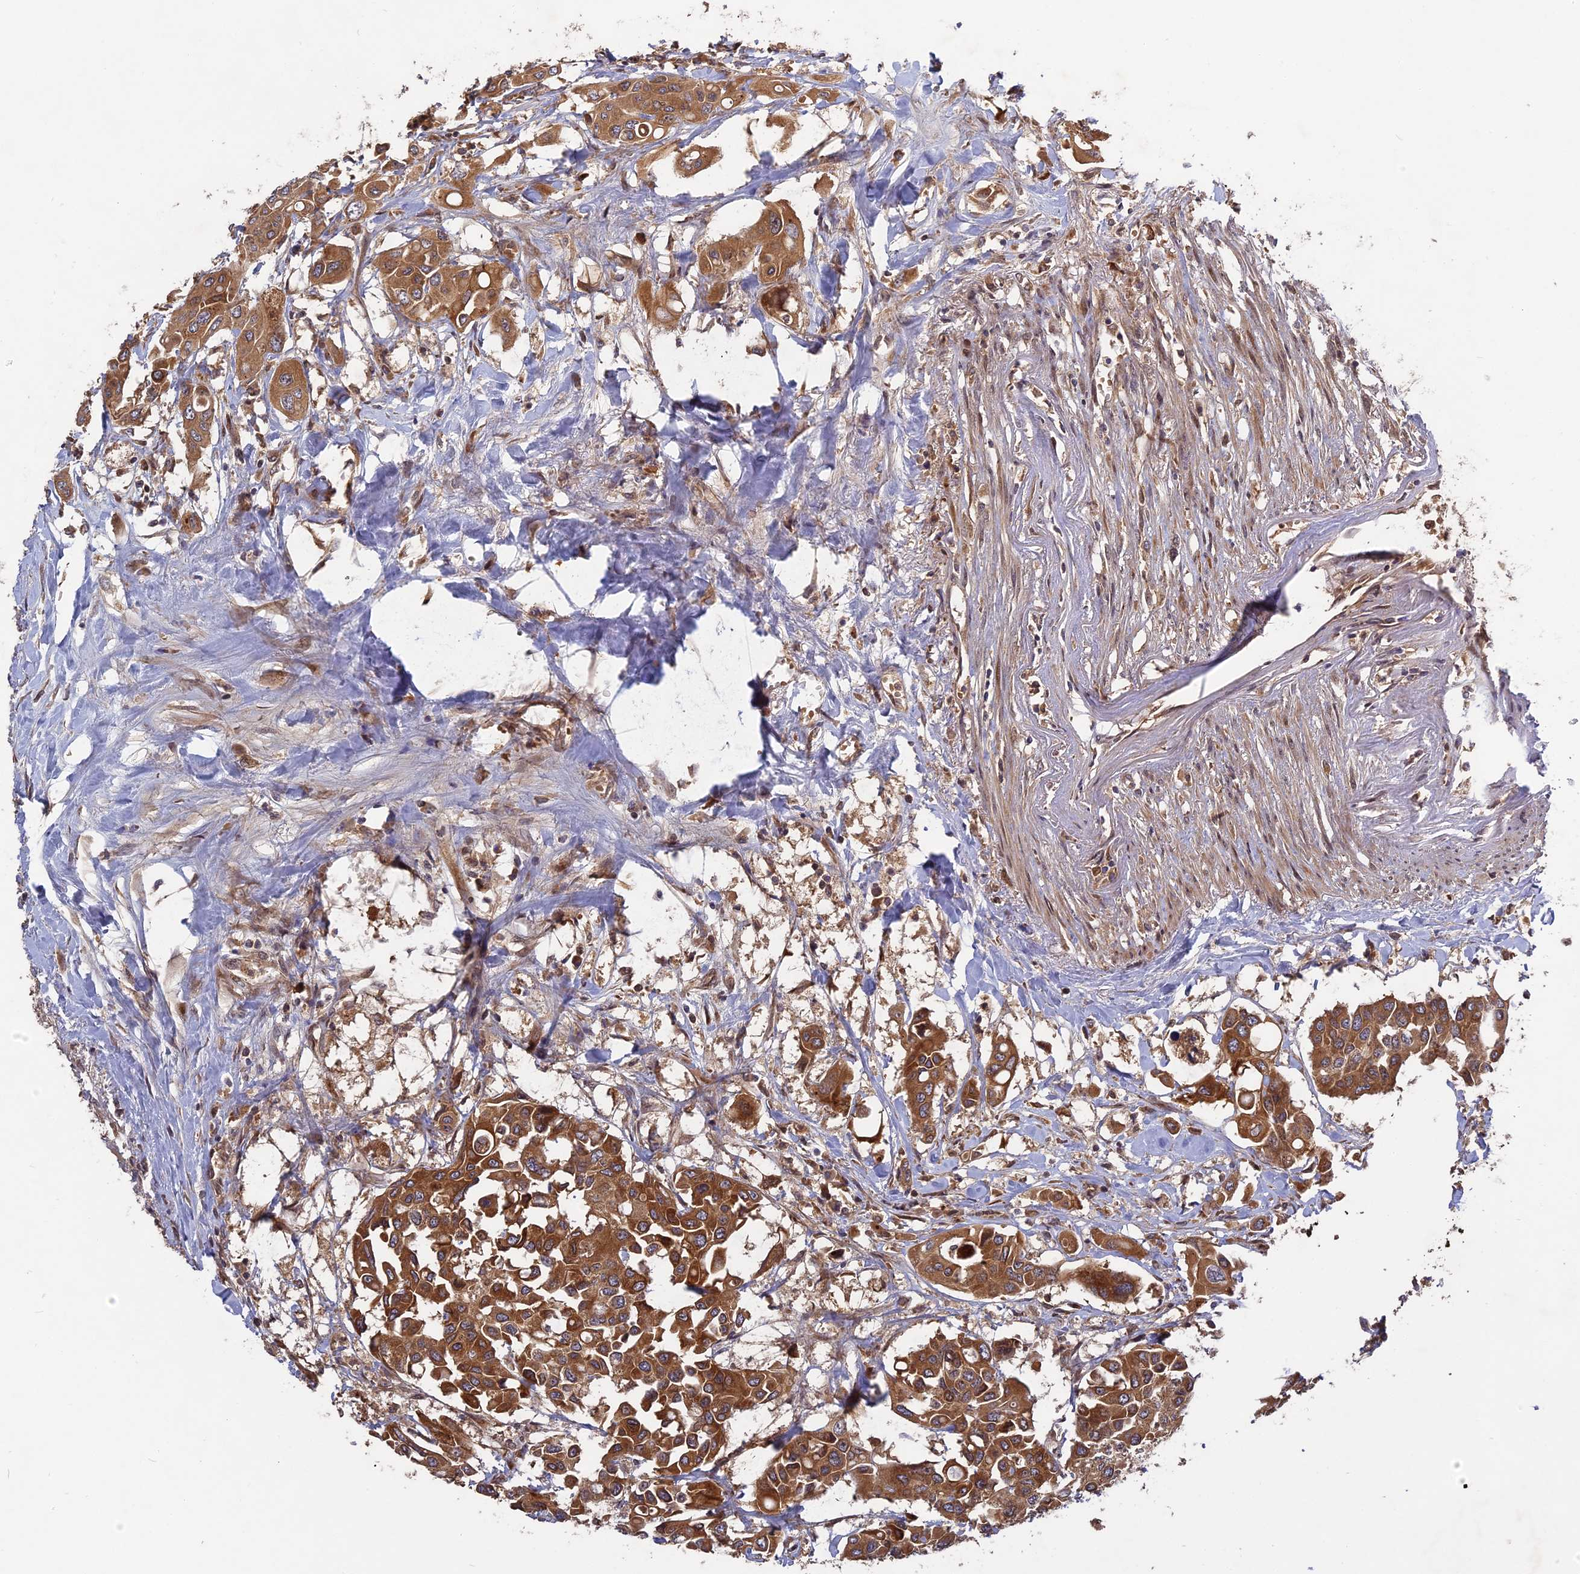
{"staining": {"intensity": "moderate", "quantity": ">75%", "location": "cytoplasmic/membranous"}, "tissue": "colorectal cancer", "cell_type": "Tumor cells", "image_type": "cancer", "snomed": [{"axis": "morphology", "description": "Adenocarcinoma, NOS"}, {"axis": "topography", "description": "Colon"}], "caption": "A photomicrograph showing moderate cytoplasmic/membranous expression in about >75% of tumor cells in colorectal cancer, as visualized by brown immunohistochemical staining.", "gene": "TMUB2", "patient": {"sex": "male", "age": 77}}